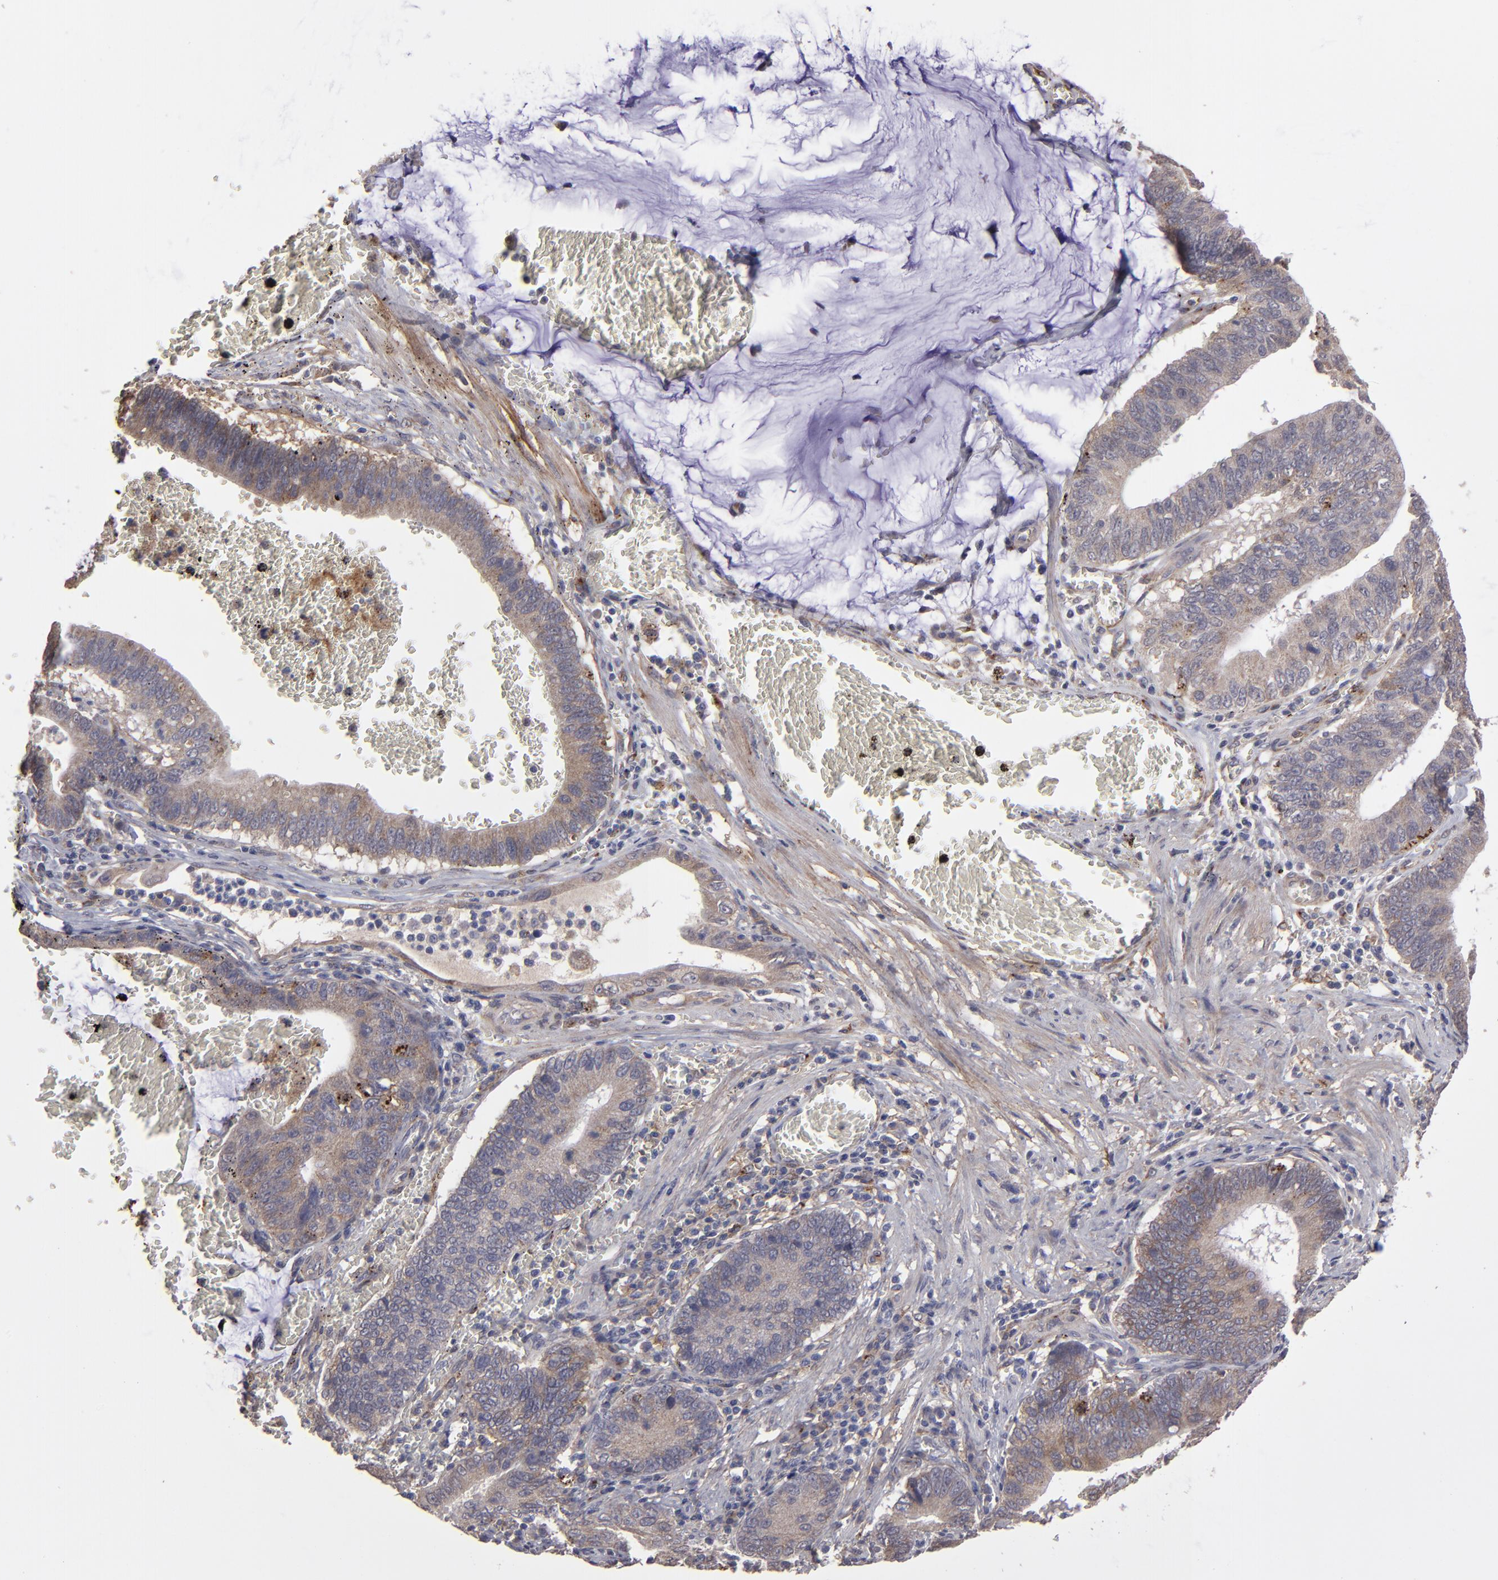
{"staining": {"intensity": "moderate", "quantity": "25%-75%", "location": "cytoplasmic/membranous"}, "tissue": "stomach cancer", "cell_type": "Tumor cells", "image_type": "cancer", "snomed": [{"axis": "morphology", "description": "Adenocarcinoma, NOS"}, {"axis": "topography", "description": "Stomach"}, {"axis": "topography", "description": "Gastric cardia"}], "caption": "Immunohistochemistry (DAB (3,3'-diaminobenzidine)) staining of adenocarcinoma (stomach) exhibits moderate cytoplasmic/membranous protein expression in about 25%-75% of tumor cells.", "gene": "ITGB5", "patient": {"sex": "male", "age": 59}}